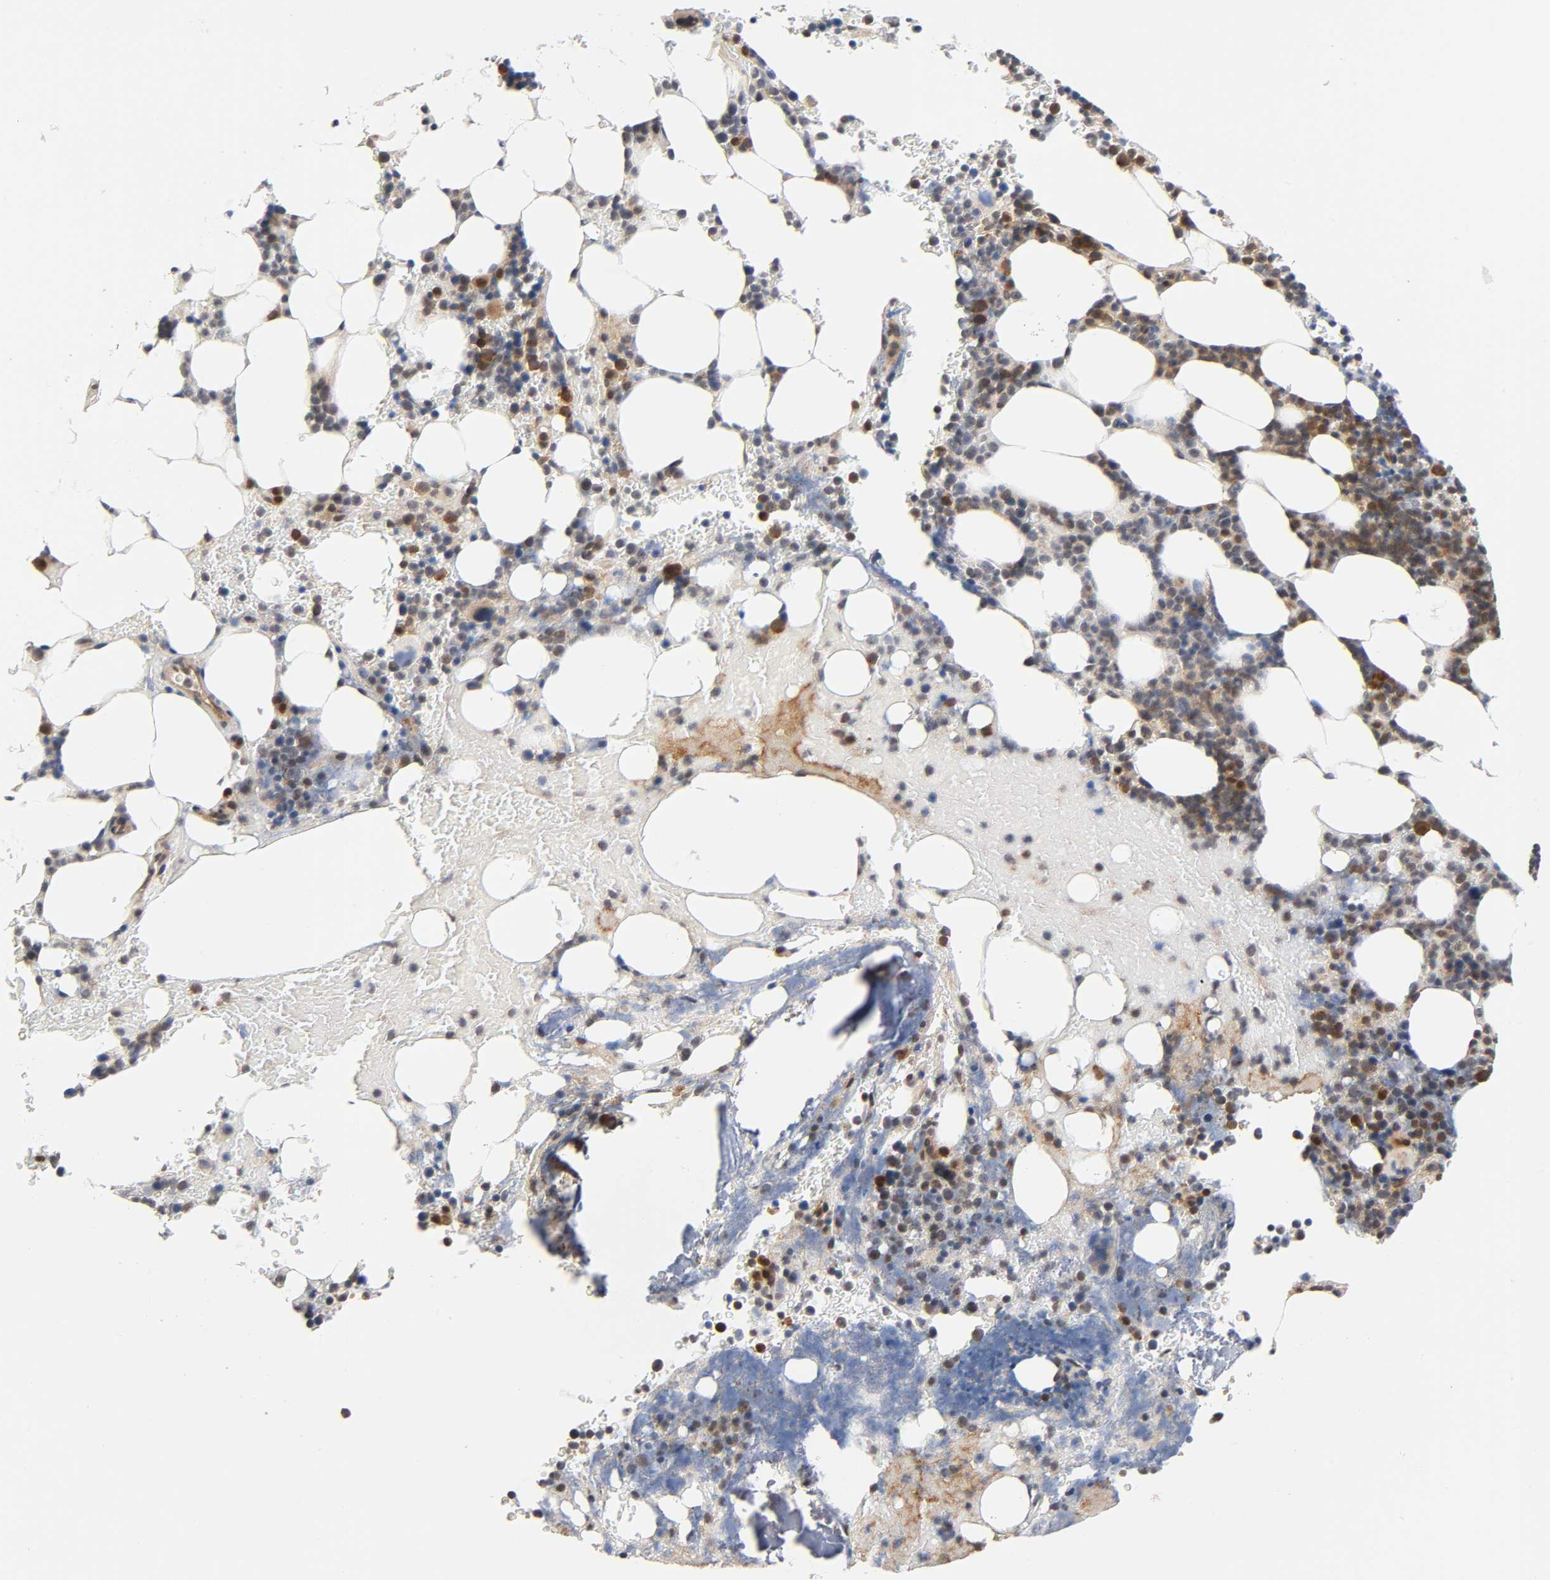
{"staining": {"intensity": "moderate", "quantity": "25%-75%", "location": "cytoplasmic/membranous,nuclear"}, "tissue": "bone marrow", "cell_type": "Hematopoietic cells", "image_type": "normal", "snomed": [{"axis": "morphology", "description": "Normal tissue, NOS"}, {"axis": "topography", "description": "Bone marrow"}], "caption": "Protein staining of normal bone marrow demonstrates moderate cytoplasmic/membranous,nuclear staining in about 25%-75% of hematopoietic cells.", "gene": "PRKAB1", "patient": {"sex": "female", "age": 73}}